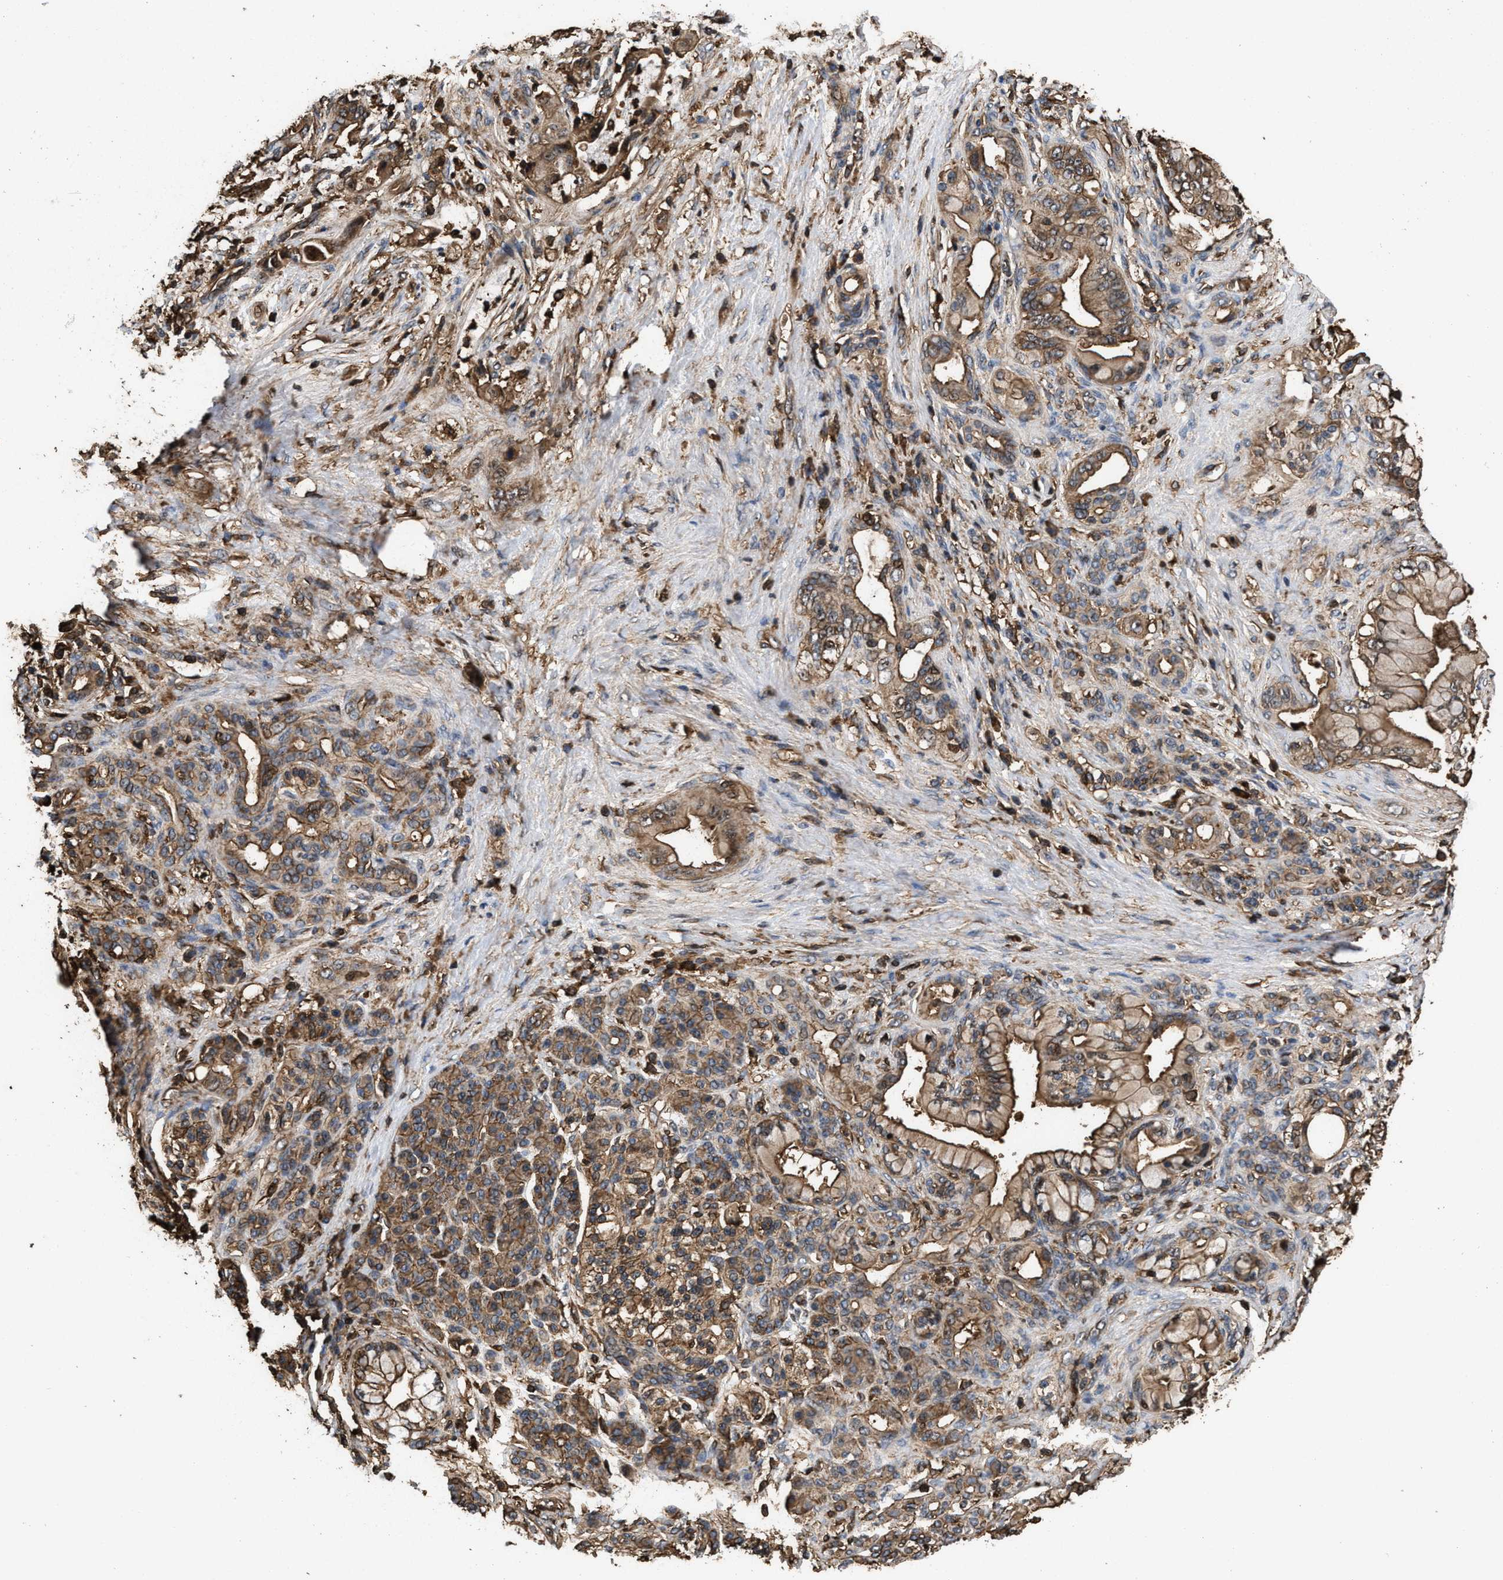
{"staining": {"intensity": "moderate", "quantity": ">75%", "location": "cytoplasmic/membranous"}, "tissue": "pancreatic cancer", "cell_type": "Tumor cells", "image_type": "cancer", "snomed": [{"axis": "morphology", "description": "Adenocarcinoma, NOS"}, {"axis": "topography", "description": "Pancreas"}], "caption": "This image displays adenocarcinoma (pancreatic) stained with immunohistochemistry to label a protein in brown. The cytoplasmic/membranous of tumor cells show moderate positivity for the protein. Nuclei are counter-stained blue.", "gene": "KBTBD2", "patient": {"sex": "male", "age": 59}}